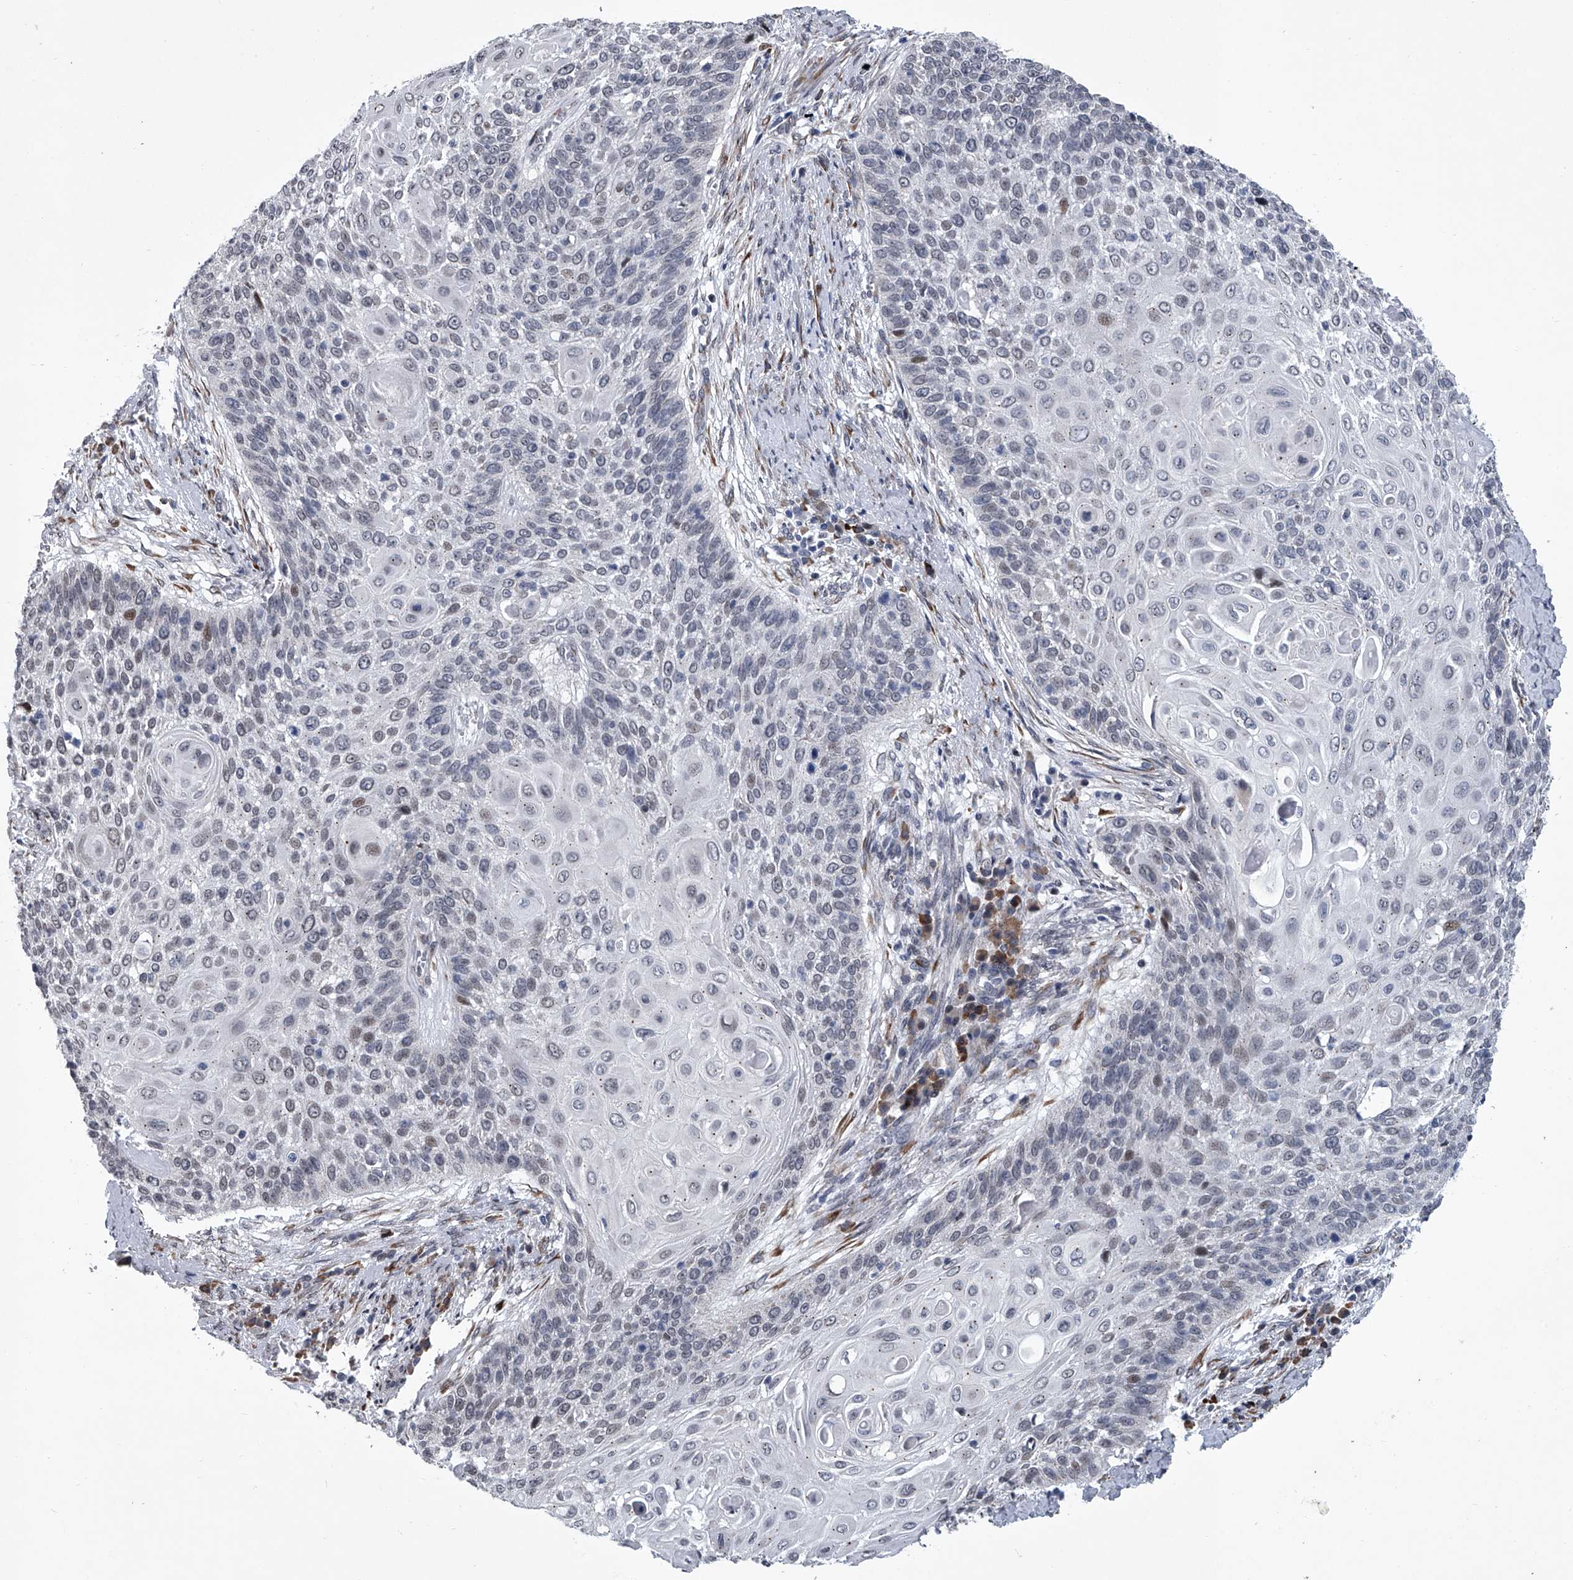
{"staining": {"intensity": "negative", "quantity": "none", "location": "none"}, "tissue": "cervical cancer", "cell_type": "Tumor cells", "image_type": "cancer", "snomed": [{"axis": "morphology", "description": "Squamous cell carcinoma, NOS"}, {"axis": "topography", "description": "Cervix"}], "caption": "Immunohistochemistry (IHC) histopathology image of neoplastic tissue: cervical cancer stained with DAB (3,3'-diaminobenzidine) shows no significant protein staining in tumor cells.", "gene": "PPP2R5D", "patient": {"sex": "female", "age": 39}}